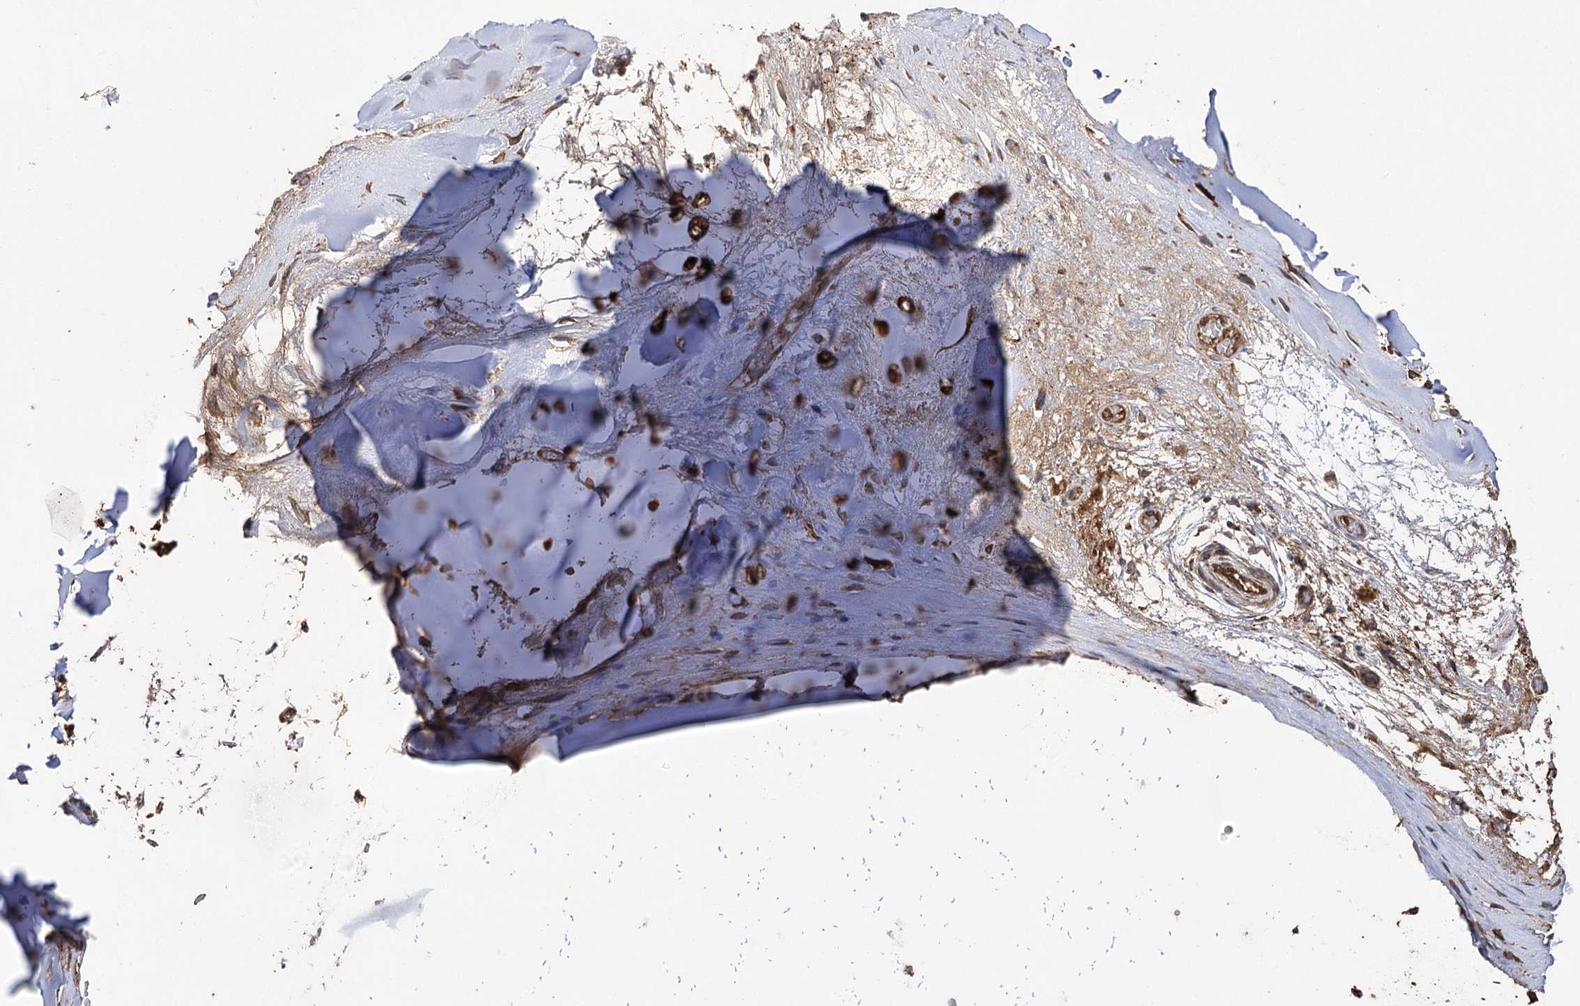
{"staining": {"intensity": "moderate", "quantity": "25%-75%", "location": "cytoplasmic/membranous"}, "tissue": "adipose tissue", "cell_type": "Adipocytes", "image_type": "normal", "snomed": [{"axis": "morphology", "description": "Normal tissue, NOS"}, {"axis": "morphology", "description": "Basal cell carcinoma"}, {"axis": "topography", "description": "Cartilage tissue"}, {"axis": "topography", "description": "Nasopharynx"}, {"axis": "topography", "description": "Oral tissue"}], "caption": "Moderate cytoplasmic/membranous protein positivity is identified in about 25%-75% of adipocytes in adipose tissue.", "gene": "OTUD1", "patient": {"sex": "female", "age": 77}}